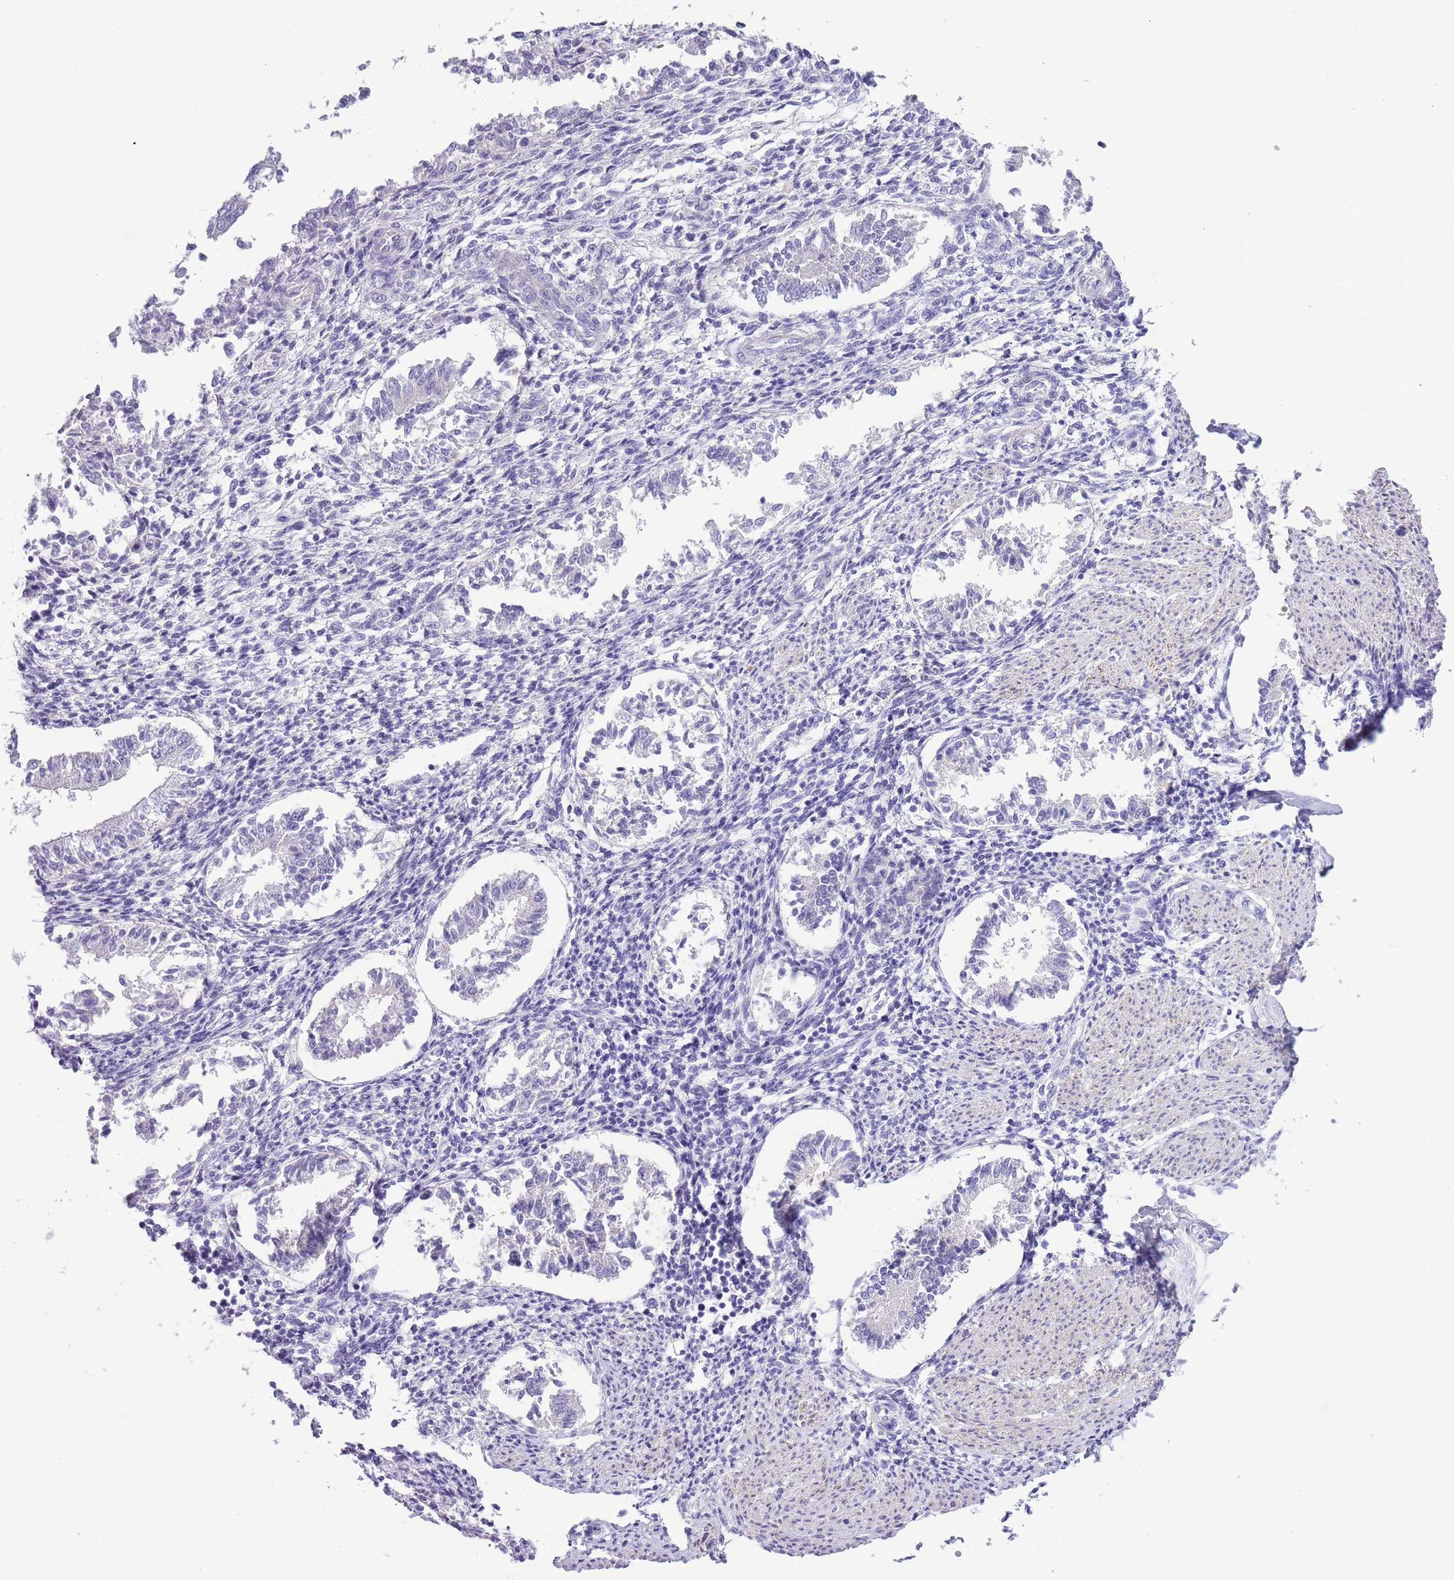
{"staining": {"intensity": "negative", "quantity": "none", "location": "none"}, "tissue": "endometrium", "cell_type": "Cells in endometrial stroma", "image_type": "normal", "snomed": [{"axis": "morphology", "description": "Normal tissue, NOS"}, {"axis": "topography", "description": "Uterus"}, {"axis": "topography", "description": "Endometrium"}], "caption": "Immunohistochemistry (IHC) of normal human endometrium reveals no staining in cells in endometrial stroma.", "gene": "OR6M1", "patient": {"sex": "female", "age": 48}}